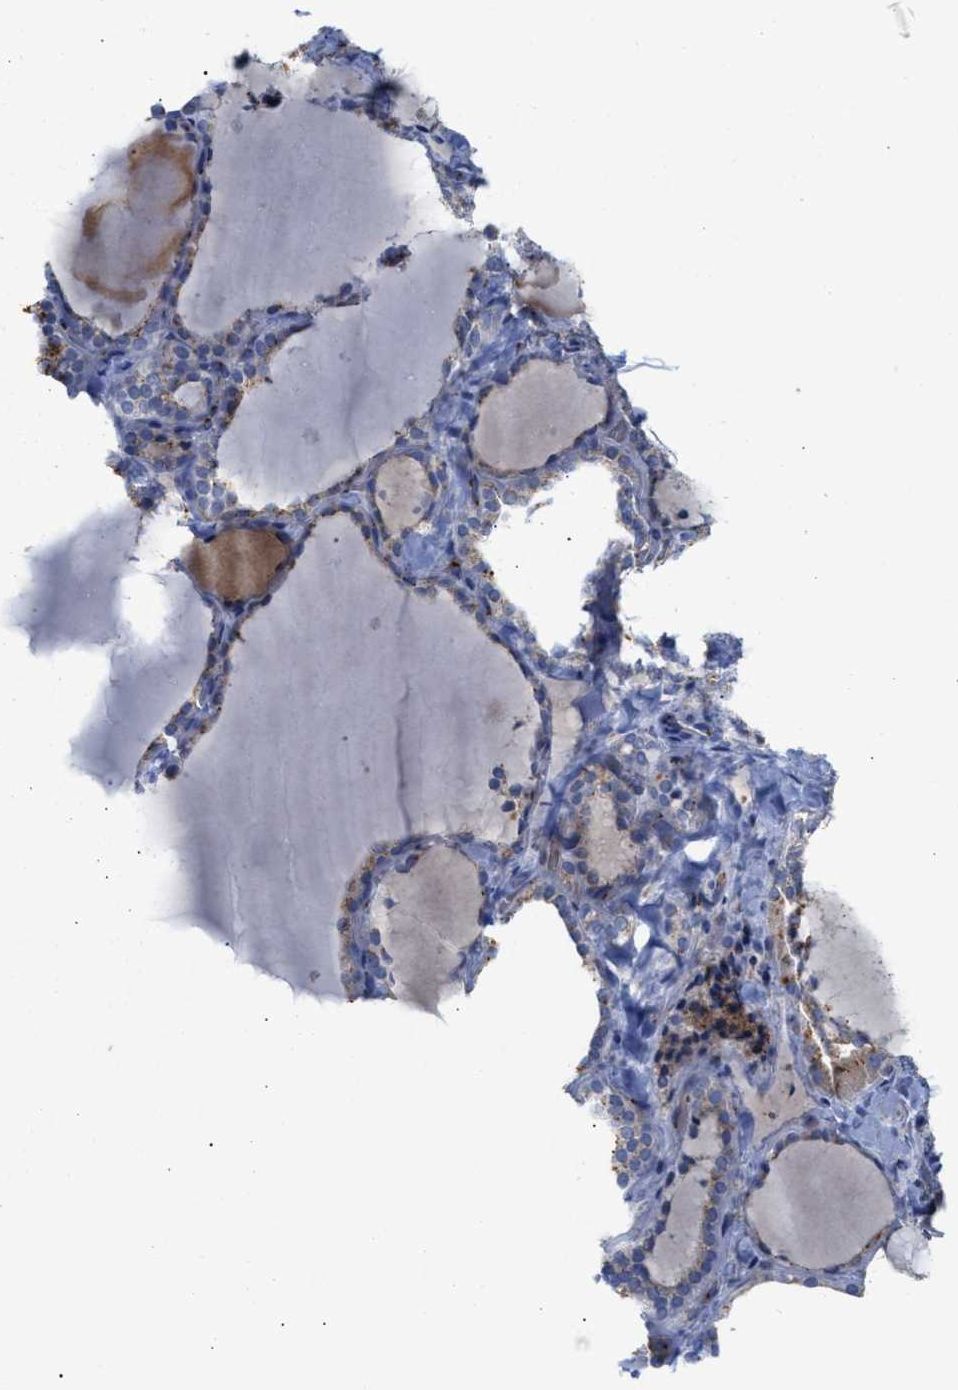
{"staining": {"intensity": "weak", "quantity": ">75%", "location": "cytoplasmic/membranous"}, "tissue": "thyroid gland", "cell_type": "Glandular cells", "image_type": "normal", "snomed": [{"axis": "morphology", "description": "Normal tissue, NOS"}, {"axis": "topography", "description": "Thyroid gland"}], "caption": "Glandular cells show low levels of weak cytoplasmic/membranous positivity in about >75% of cells in unremarkable thyroid gland. The protein of interest is shown in brown color, while the nuclei are stained blue.", "gene": "CCL2", "patient": {"sex": "female", "age": 22}}